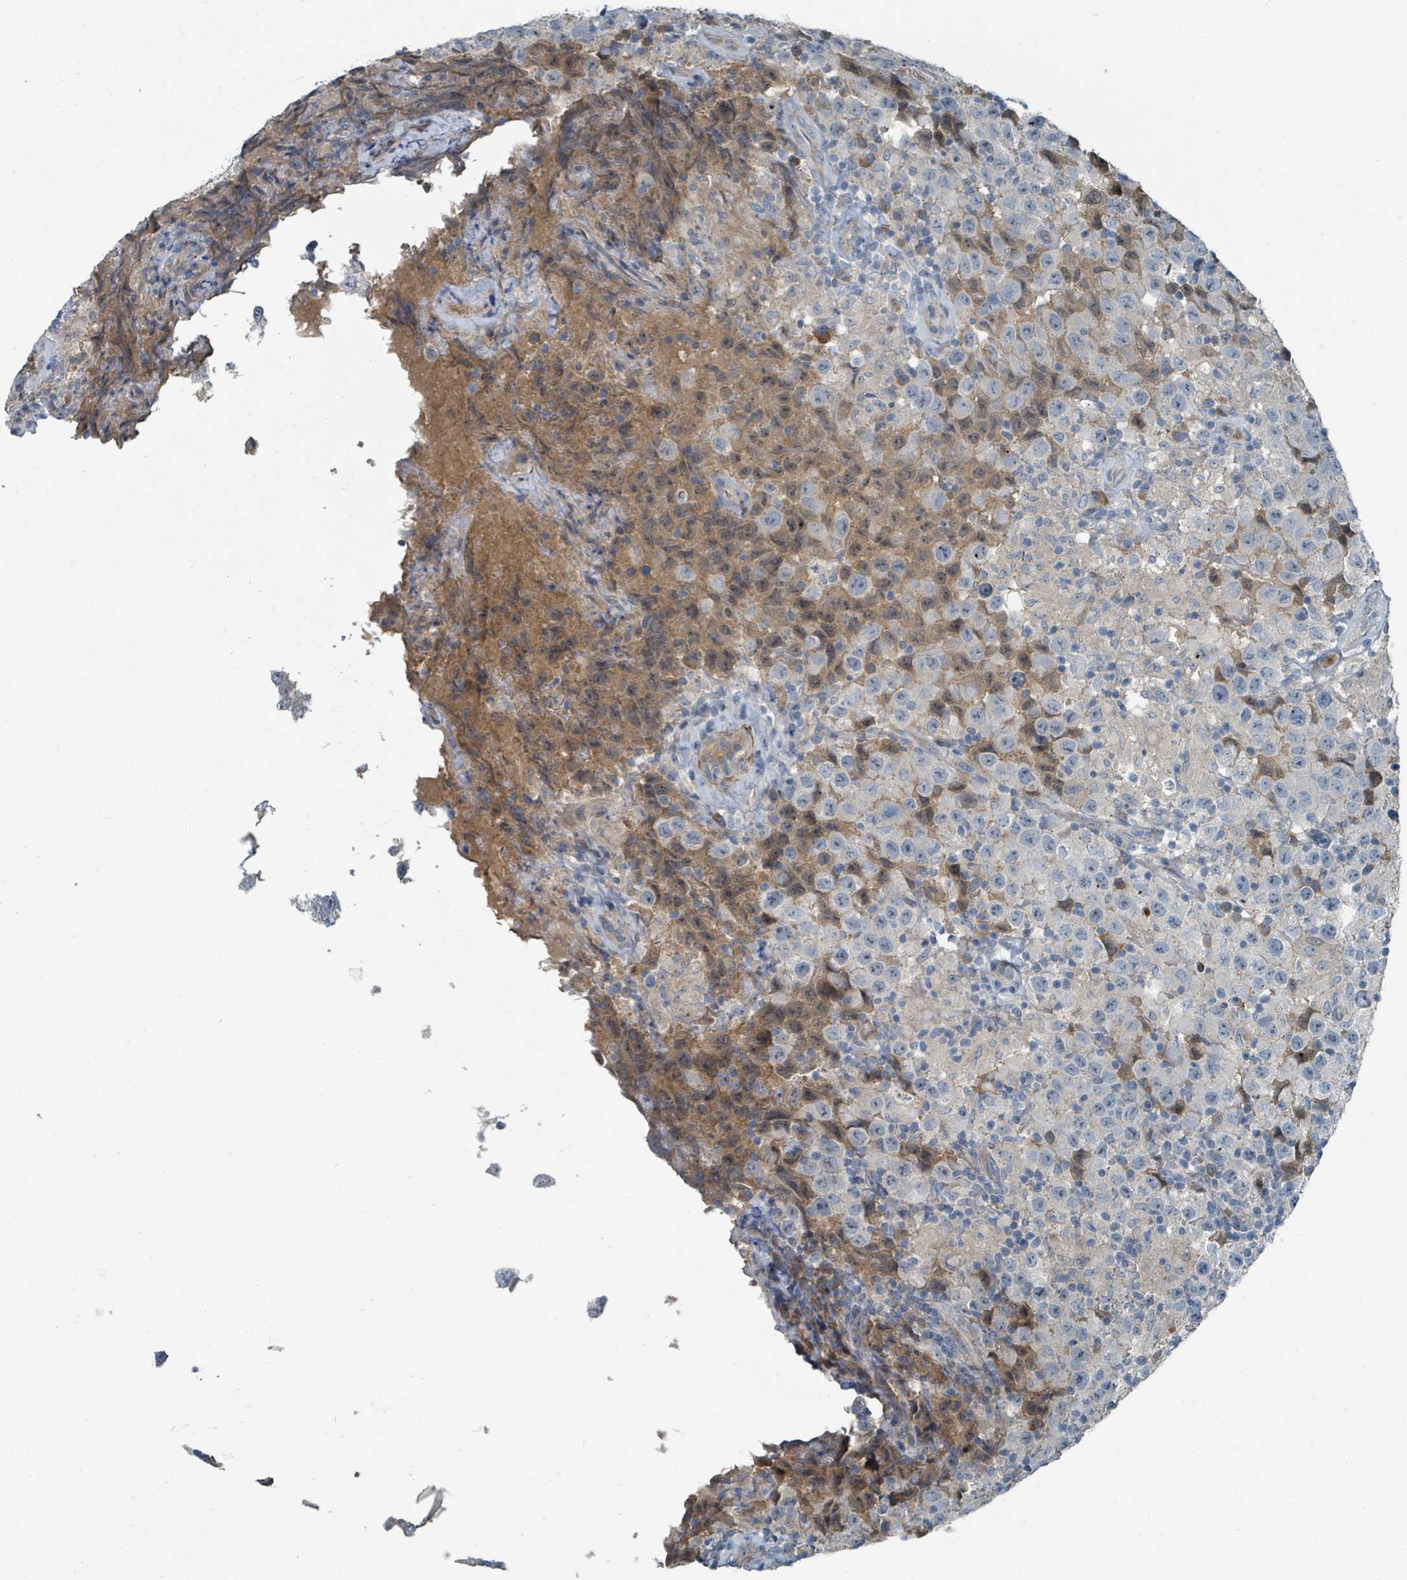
{"staining": {"intensity": "weak", "quantity": "<25%", "location": "cytoplasmic/membranous,nuclear"}, "tissue": "testis cancer", "cell_type": "Tumor cells", "image_type": "cancer", "snomed": [{"axis": "morphology", "description": "Seminoma, NOS"}, {"axis": "morphology", "description": "Carcinoma, Embryonal, NOS"}, {"axis": "topography", "description": "Testis"}], "caption": "Immunohistochemistry photomicrograph of seminoma (testis) stained for a protein (brown), which displays no expression in tumor cells.", "gene": "SLC44A5", "patient": {"sex": "male", "age": 41}}